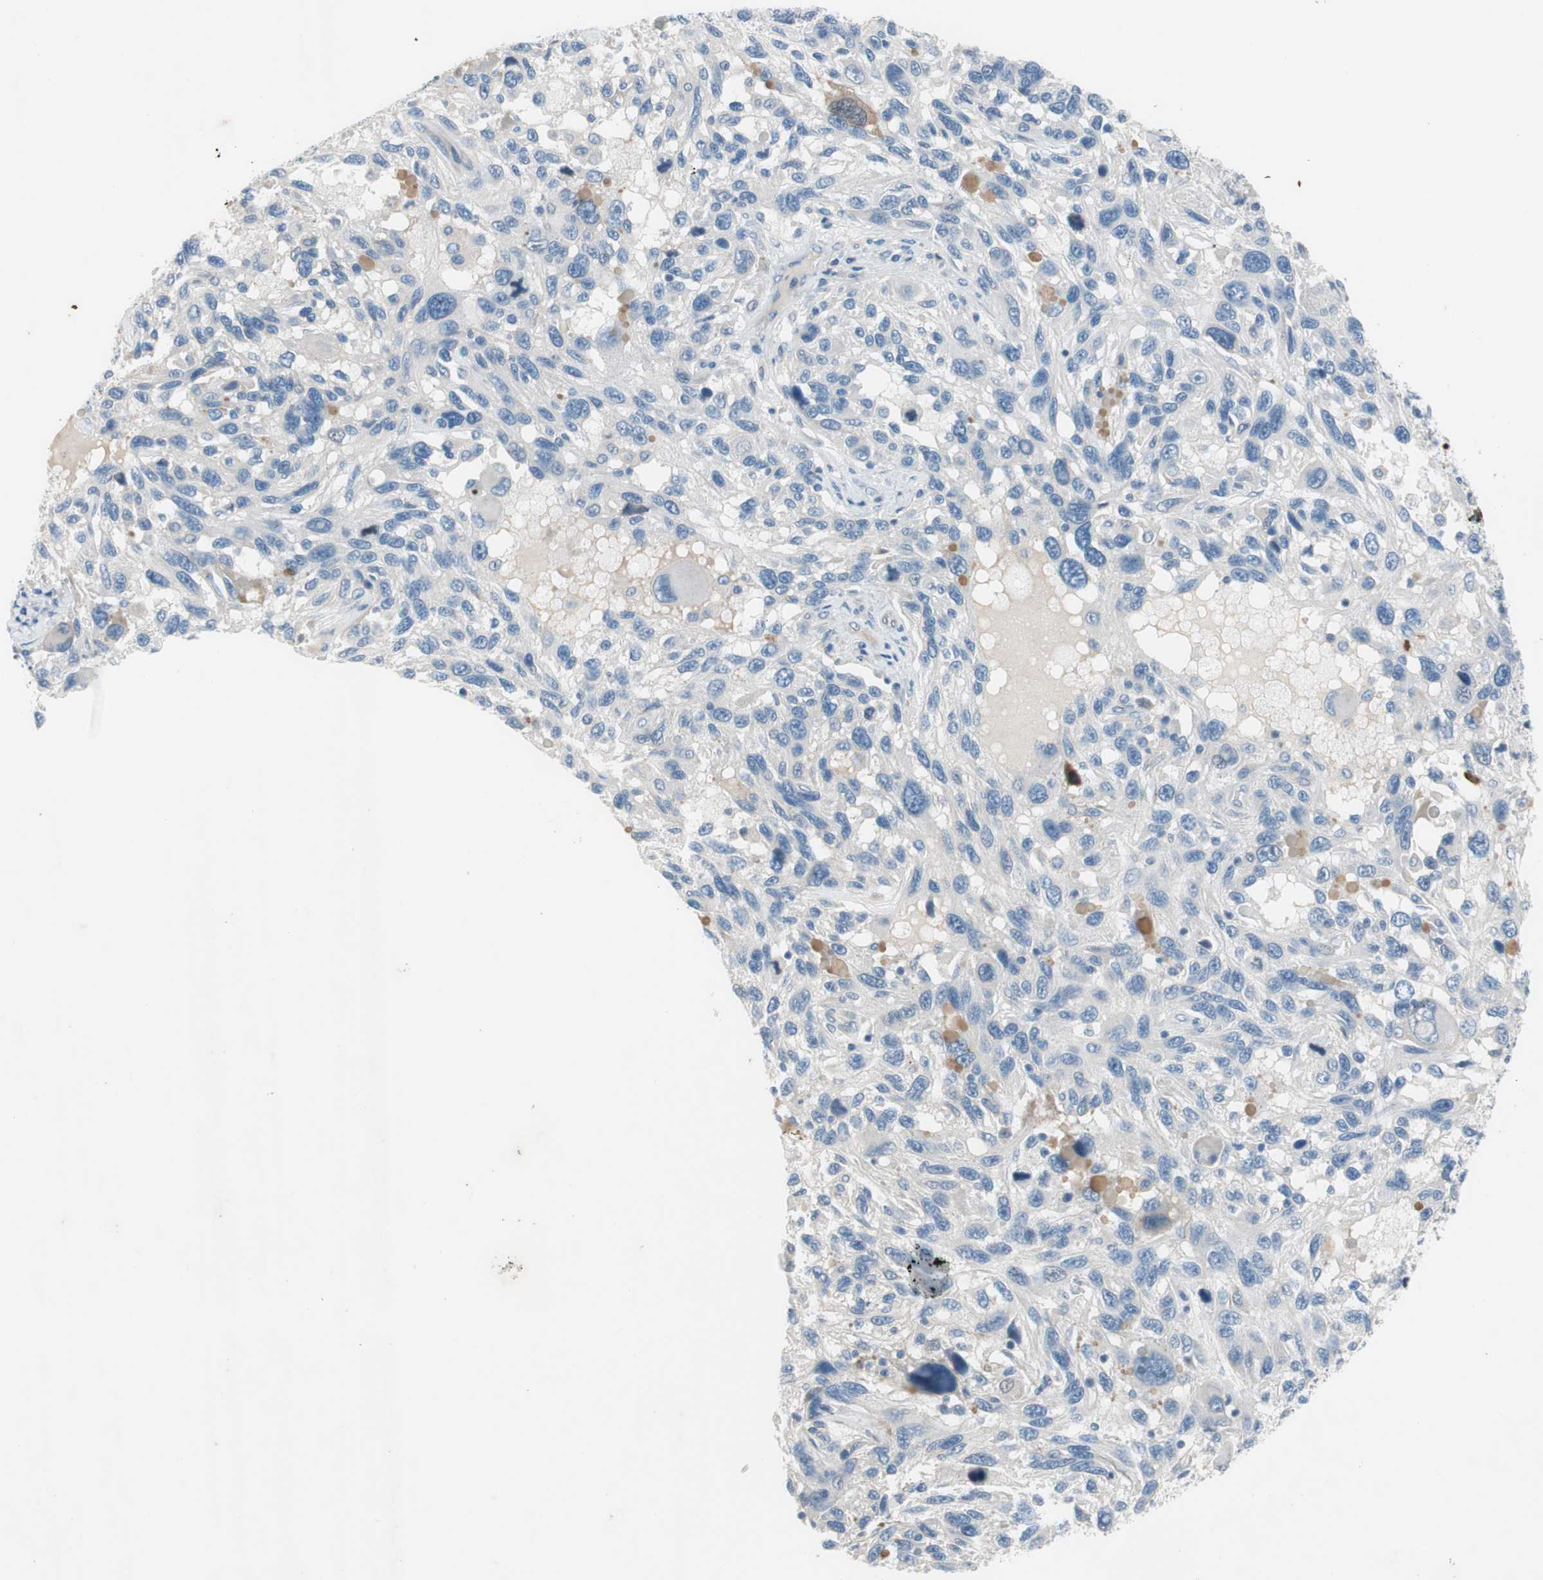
{"staining": {"intensity": "negative", "quantity": "none", "location": "none"}, "tissue": "melanoma", "cell_type": "Tumor cells", "image_type": "cancer", "snomed": [{"axis": "morphology", "description": "Malignant melanoma, NOS"}, {"axis": "topography", "description": "Skin"}], "caption": "There is no significant positivity in tumor cells of melanoma.", "gene": "PRRG4", "patient": {"sex": "male", "age": 53}}